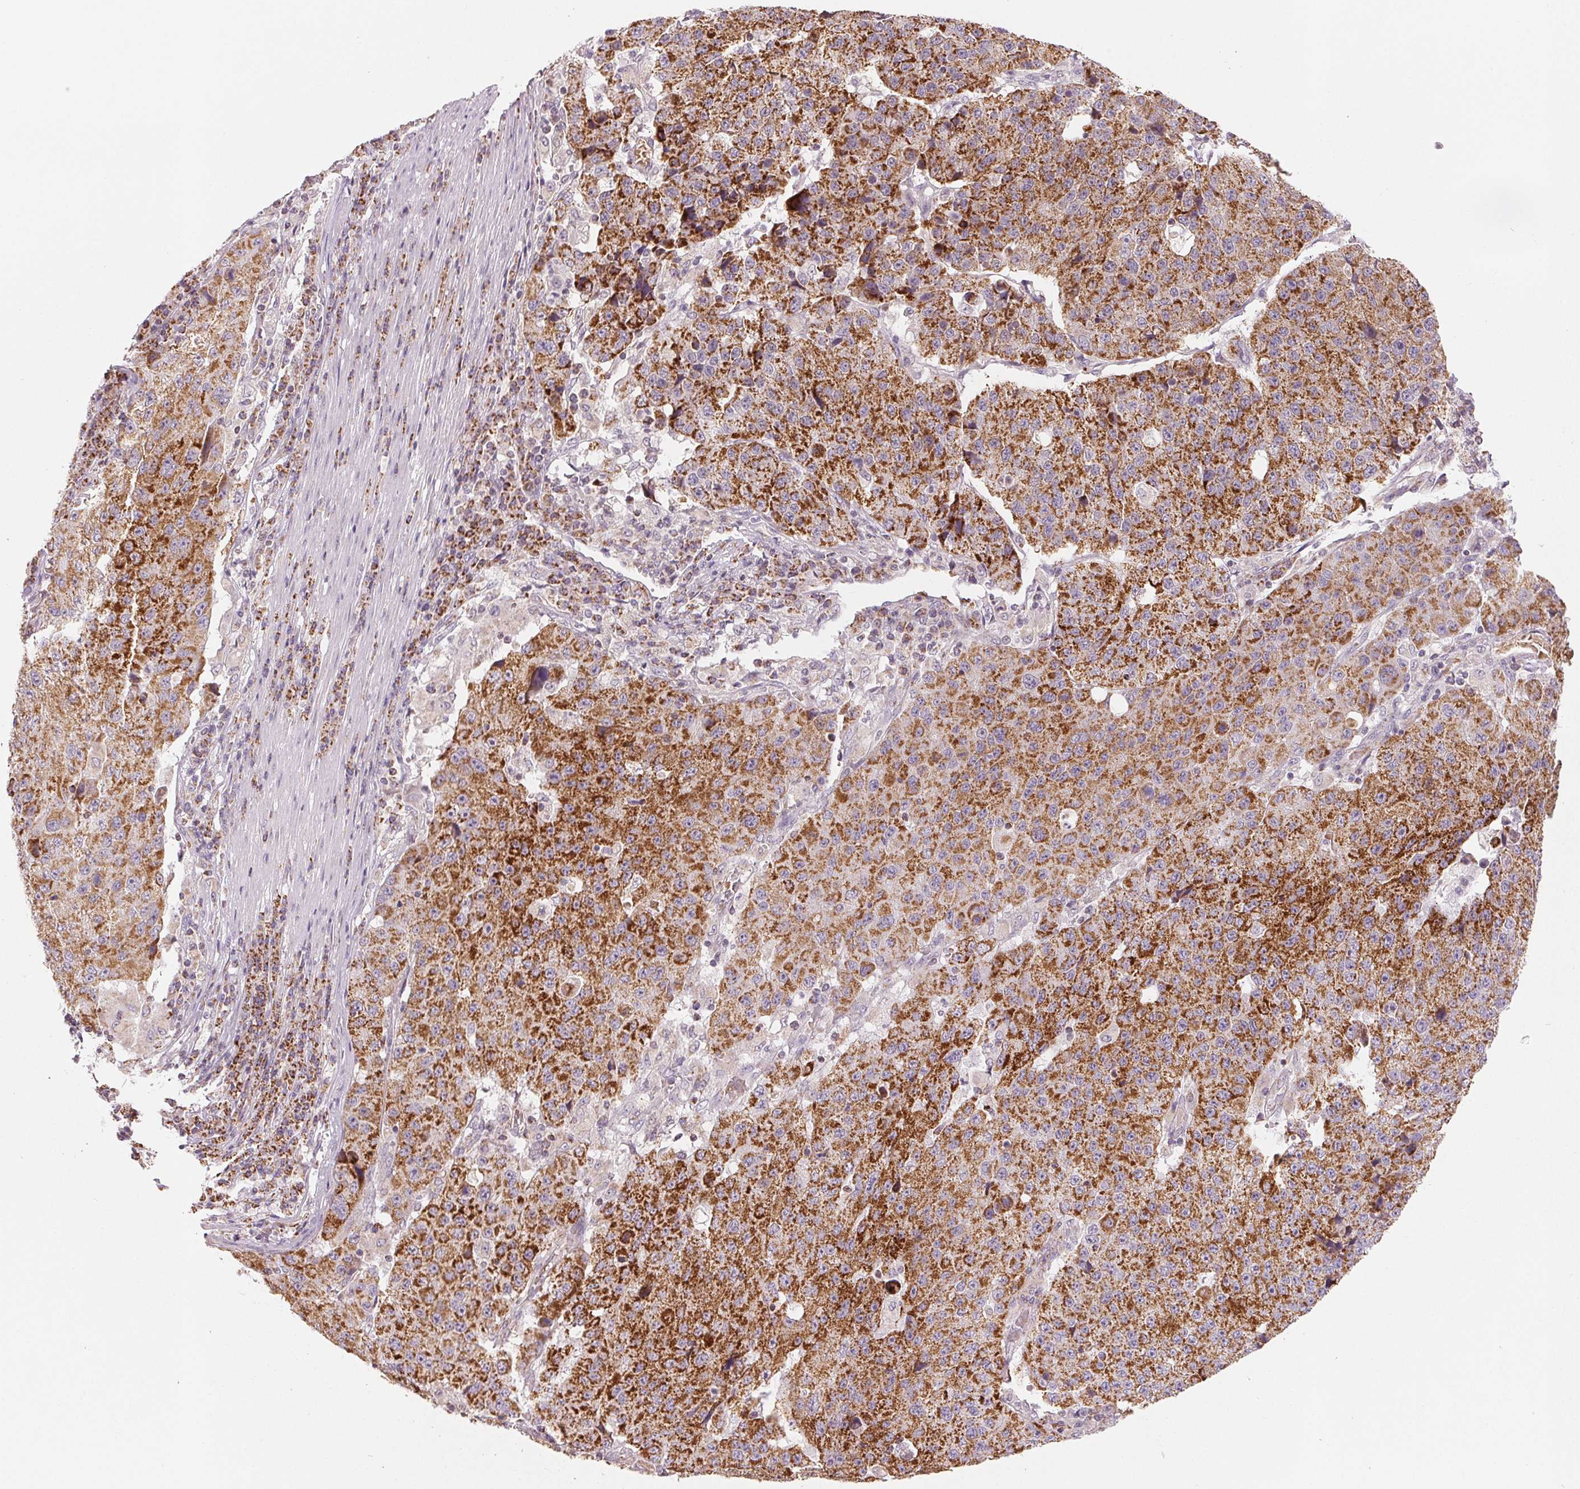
{"staining": {"intensity": "moderate", "quantity": ">75%", "location": "cytoplasmic/membranous"}, "tissue": "stomach cancer", "cell_type": "Tumor cells", "image_type": "cancer", "snomed": [{"axis": "morphology", "description": "Adenocarcinoma, NOS"}, {"axis": "topography", "description": "Stomach"}], "caption": "Stomach cancer was stained to show a protein in brown. There is medium levels of moderate cytoplasmic/membranous expression in about >75% of tumor cells. The staining was performed using DAB, with brown indicating positive protein expression. Nuclei are stained blue with hematoxylin.", "gene": "HINT2", "patient": {"sex": "male", "age": 71}}